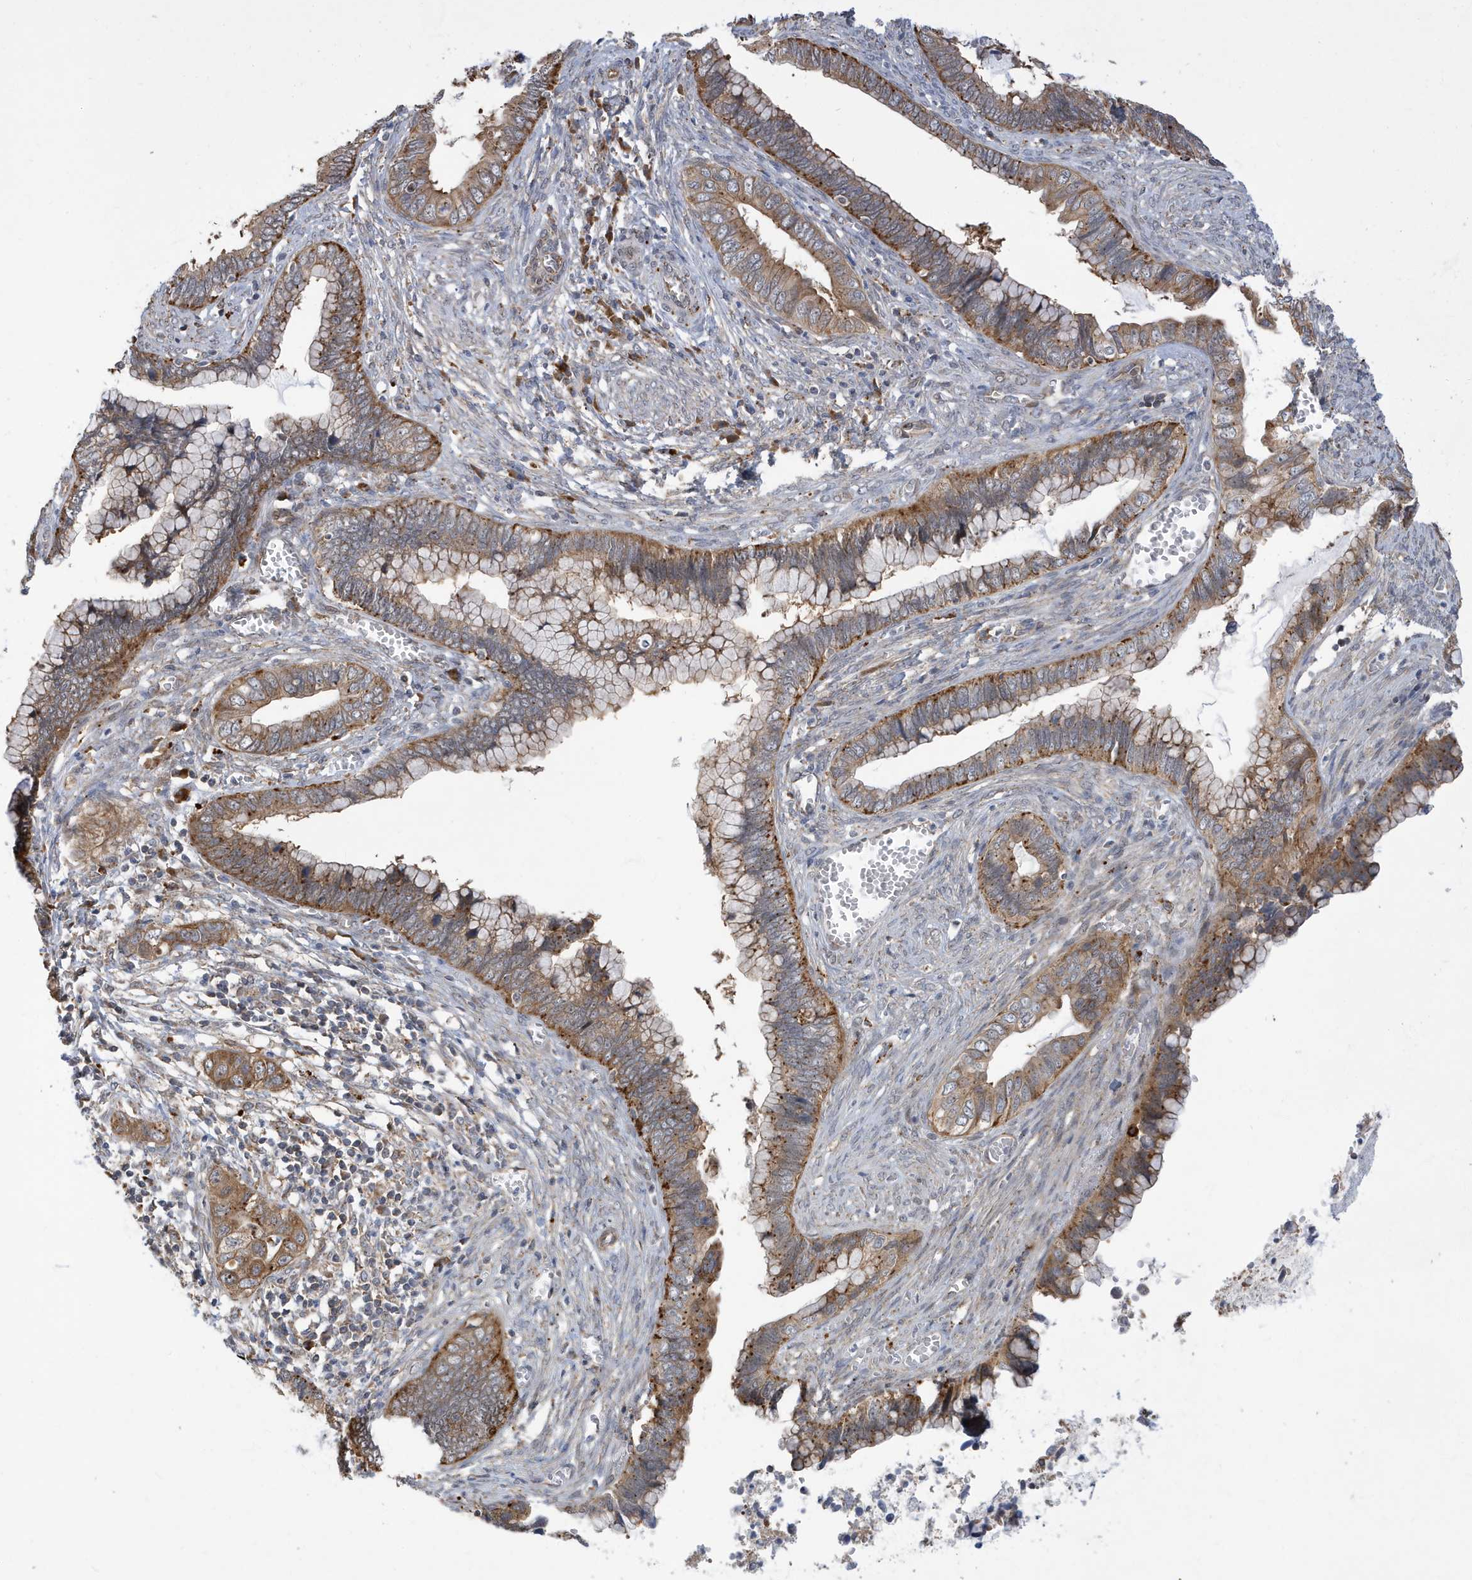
{"staining": {"intensity": "moderate", "quantity": ">75%", "location": "cytoplasmic/membranous"}, "tissue": "cervical cancer", "cell_type": "Tumor cells", "image_type": "cancer", "snomed": [{"axis": "morphology", "description": "Adenocarcinoma, NOS"}, {"axis": "topography", "description": "Cervix"}], "caption": "The histopathology image demonstrates staining of cervical cancer, revealing moderate cytoplasmic/membranous protein positivity (brown color) within tumor cells.", "gene": "ZNF507", "patient": {"sex": "female", "age": 44}}